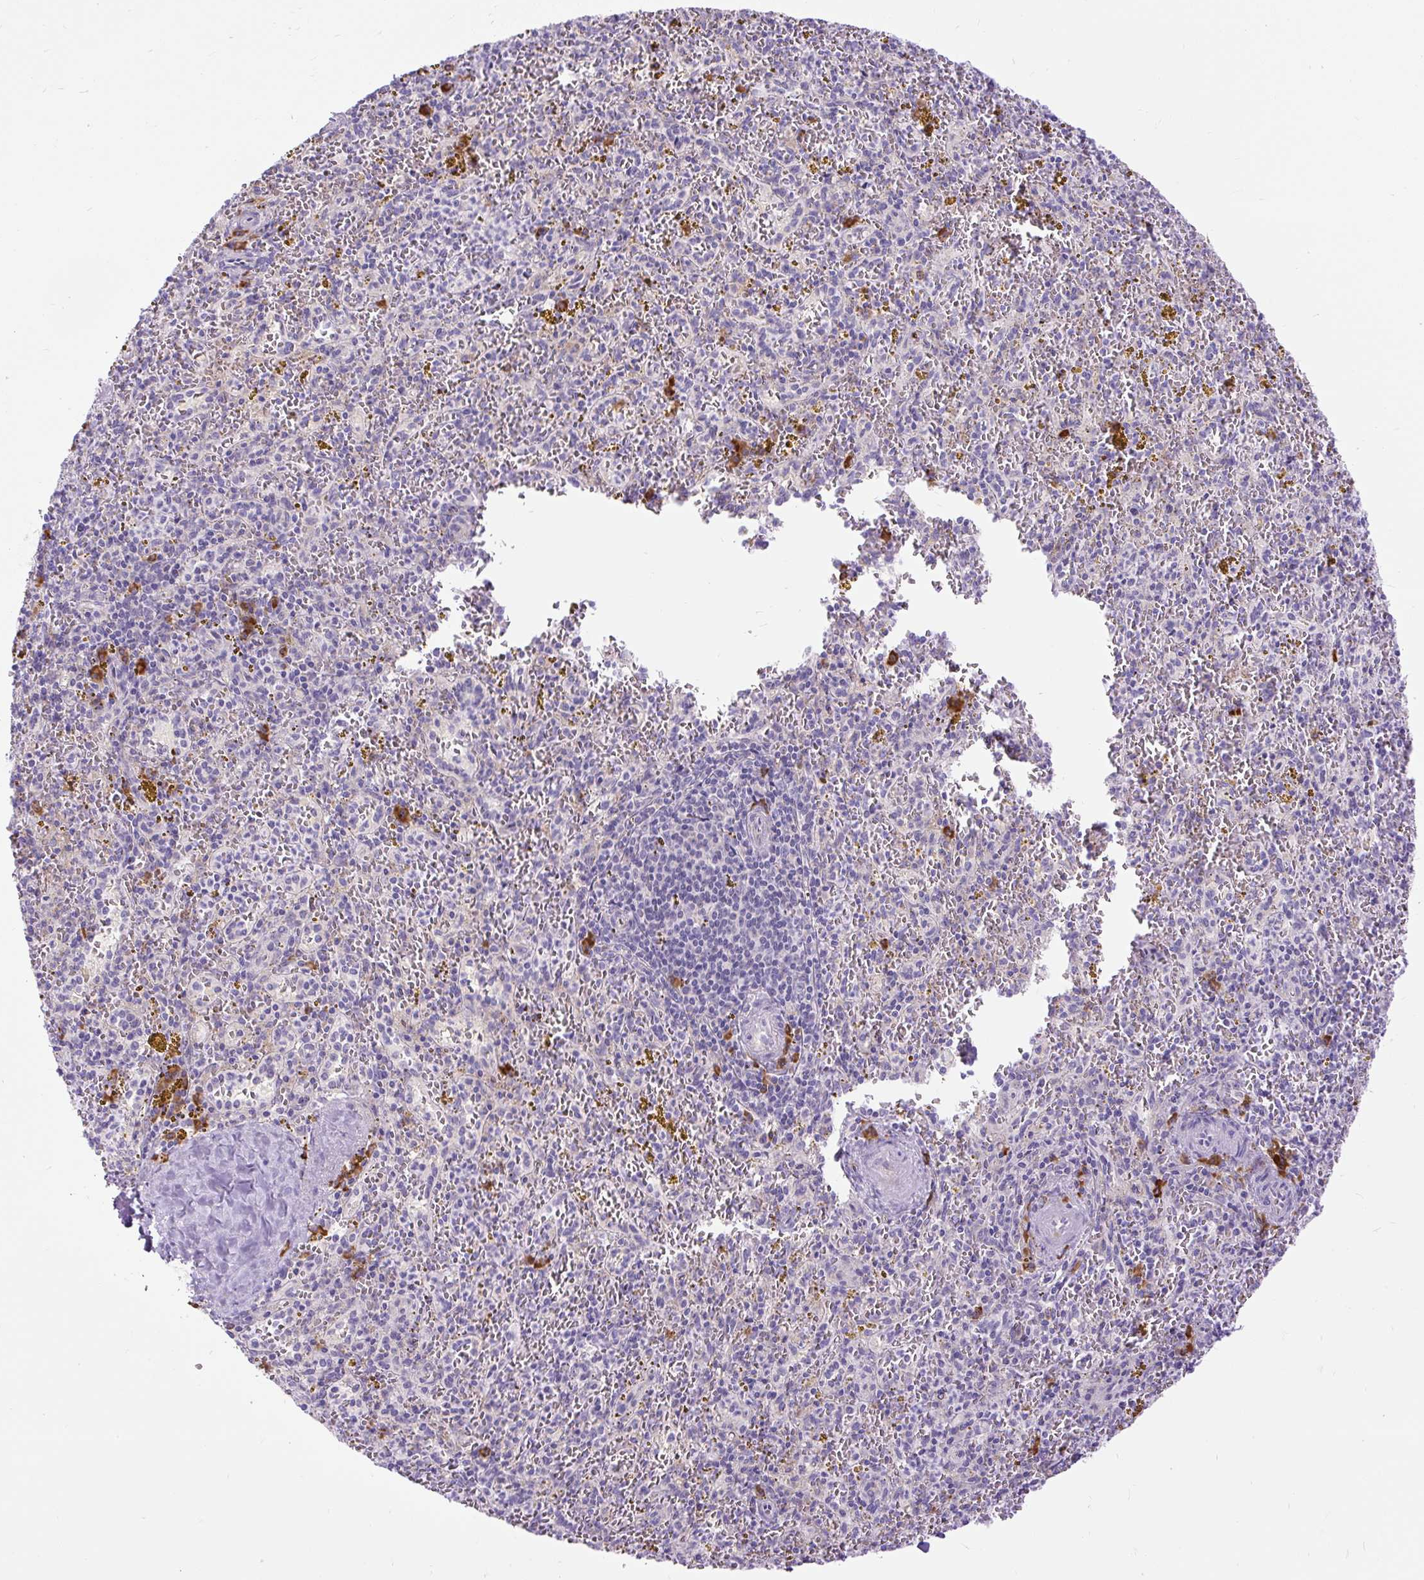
{"staining": {"intensity": "moderate", "quantity": "<25%", "location": "cytoplasmic/membranous"}, "tissue": "spleen", "cell_type": "Cells in red pulp", "image_type": "normal", "snomed": [{"axis": "morphology", "description": "Normal tissue, NOS"}, {"axis": "topography", "description": "Spleen"}], "caption": "IHC micrograph of unremarkable spleen: spleen stained using immunohistochemistry demonstrates low levels of moderate protein expression localized specifically in the cytoplasmic/membranous of cells in red pulp, appearing as a cytoplasmic/membranous brown color.", "gene": "SYBU", "patient": {"sex": "male", "age": 57}}